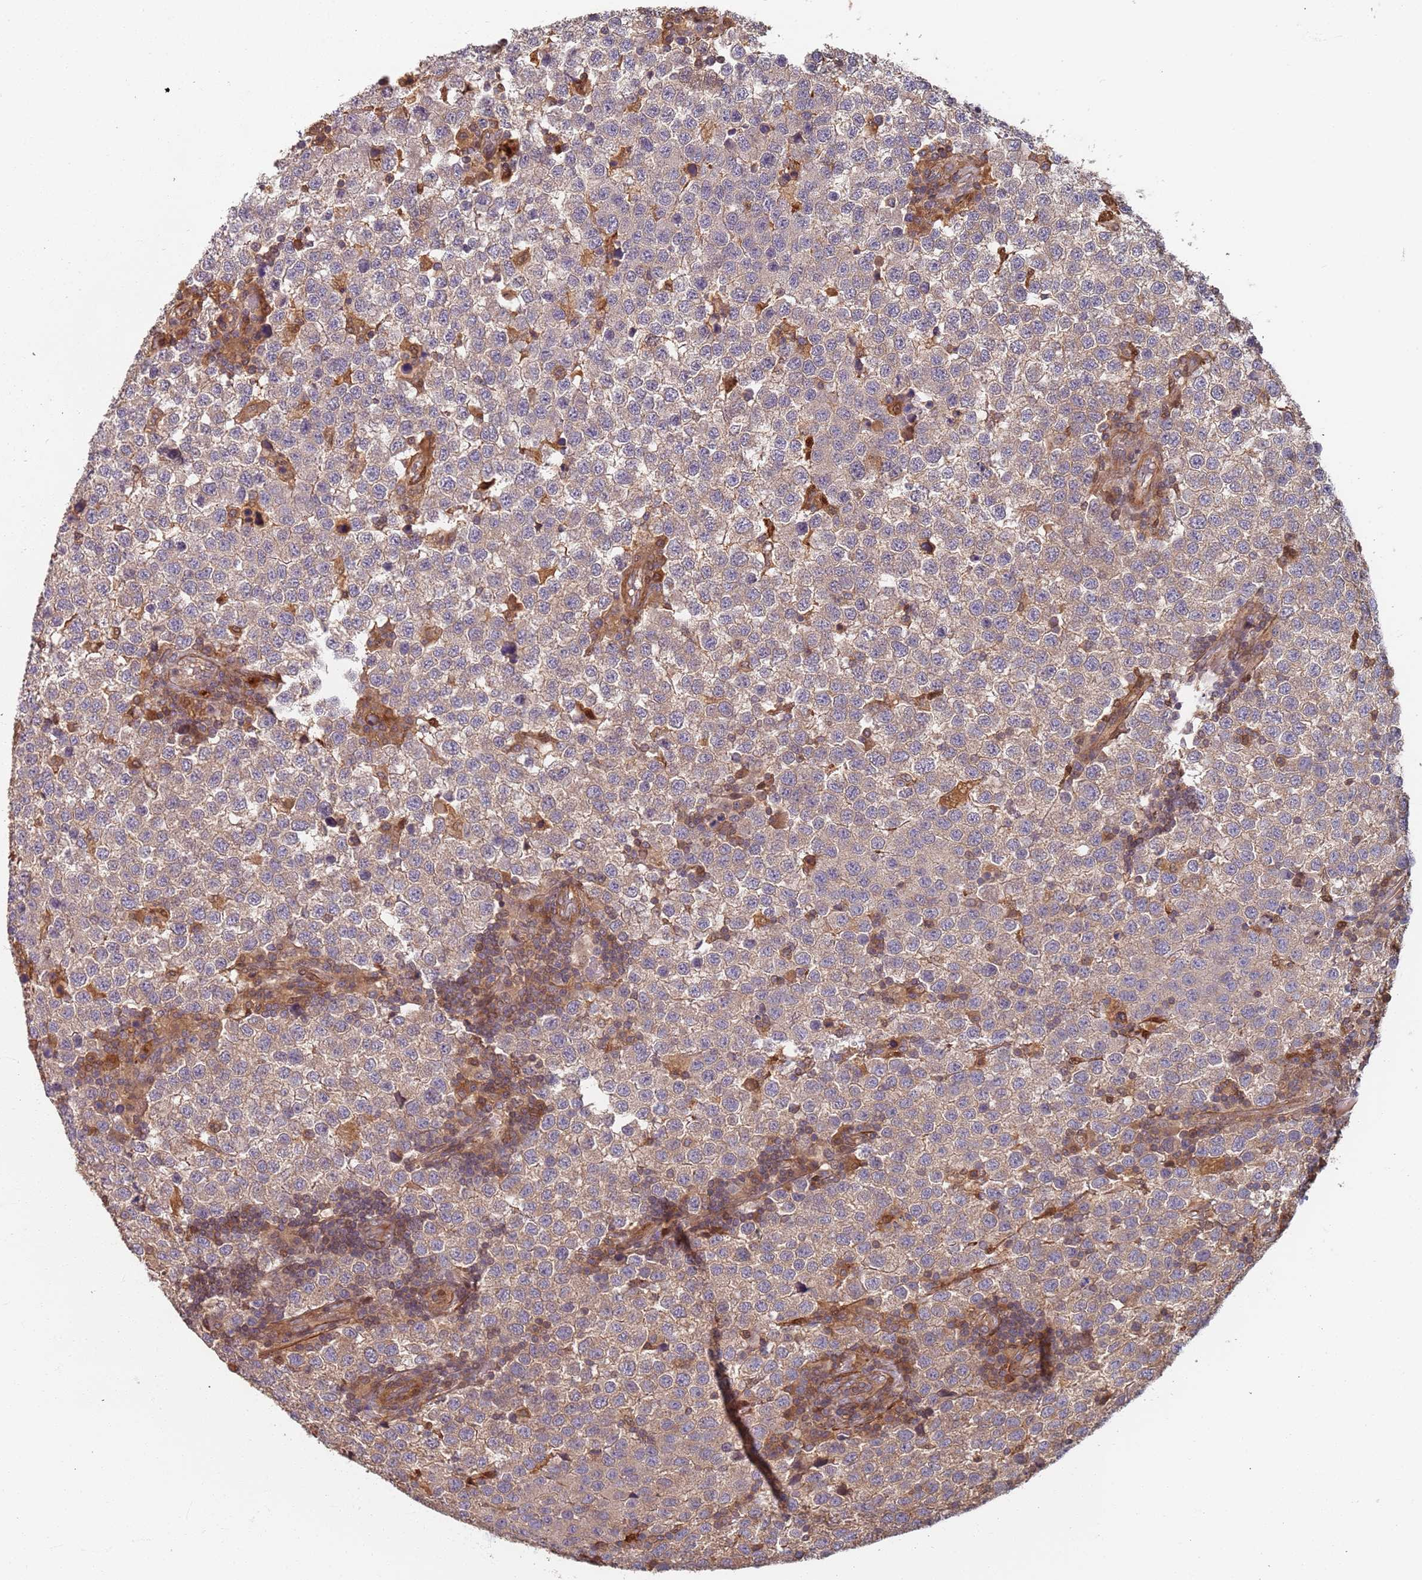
{"staining": {"intensity": "weak", "quantity": "<25%", "location": "cytoplasmic/membranous"}, "tissue": "testis cancer", "cell_type": "Tumor cells", "image_type": "cancer", "snomed": [{"axis": "morphology", "description": "Seminoma, NOS"}, {"axis": "topography", "description": "Testis"}], "caption": "The immunohistochemistry (IHC) histopathology image has no significant positivity in tumor cells of testis cancer tissue. (Brightfield microscopy of DAB (3,3'-diaminobenzidine) immunohistochemistry at high magnification).", "gene": "SDCCAG8", "patient": {"sex": "male", "age": 34}}